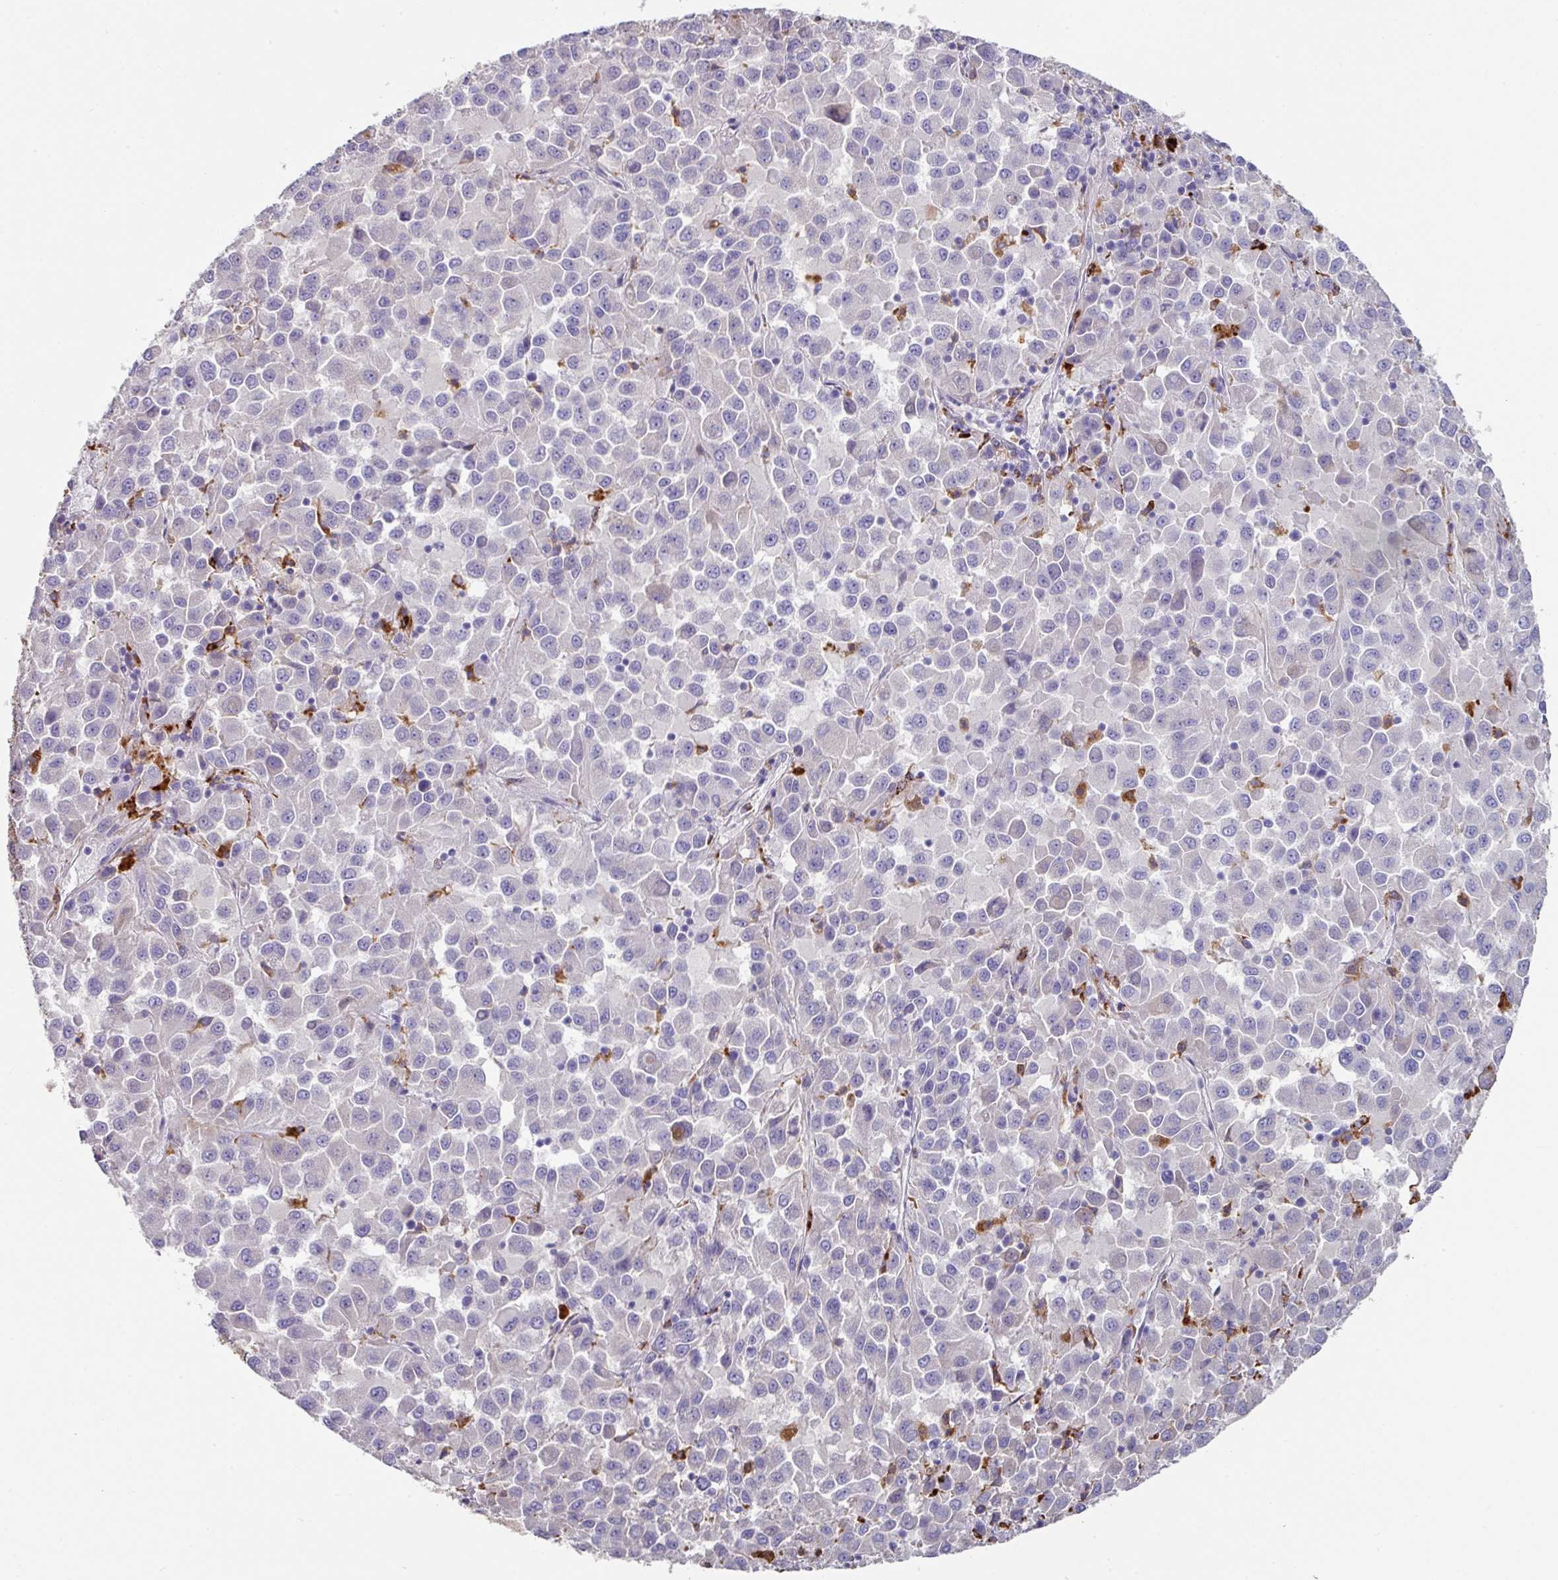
{"staining": {"intensity": "negative", "quantity": "none", "location": "none"}, "tissue": "melanoma", "cell_type": "Tumor cells", "image_type": "cancer", "snomed": [{"axis": "morphology", "description": "Malignant melanoma, Metastatic site"}, {"axis": "topography", "description": "Lung"}], "caption": "Immunohistochemical staining of human malignant melanoma (metastatic site) exhibits no significant expression in tumor cells. (Brightfield microscopy of DAB (3,3'-diaminobenzidine) immunohistochemistry at high magnification).", "gene": "CPVL", "patient": {"sex": "male", "age": 64}}